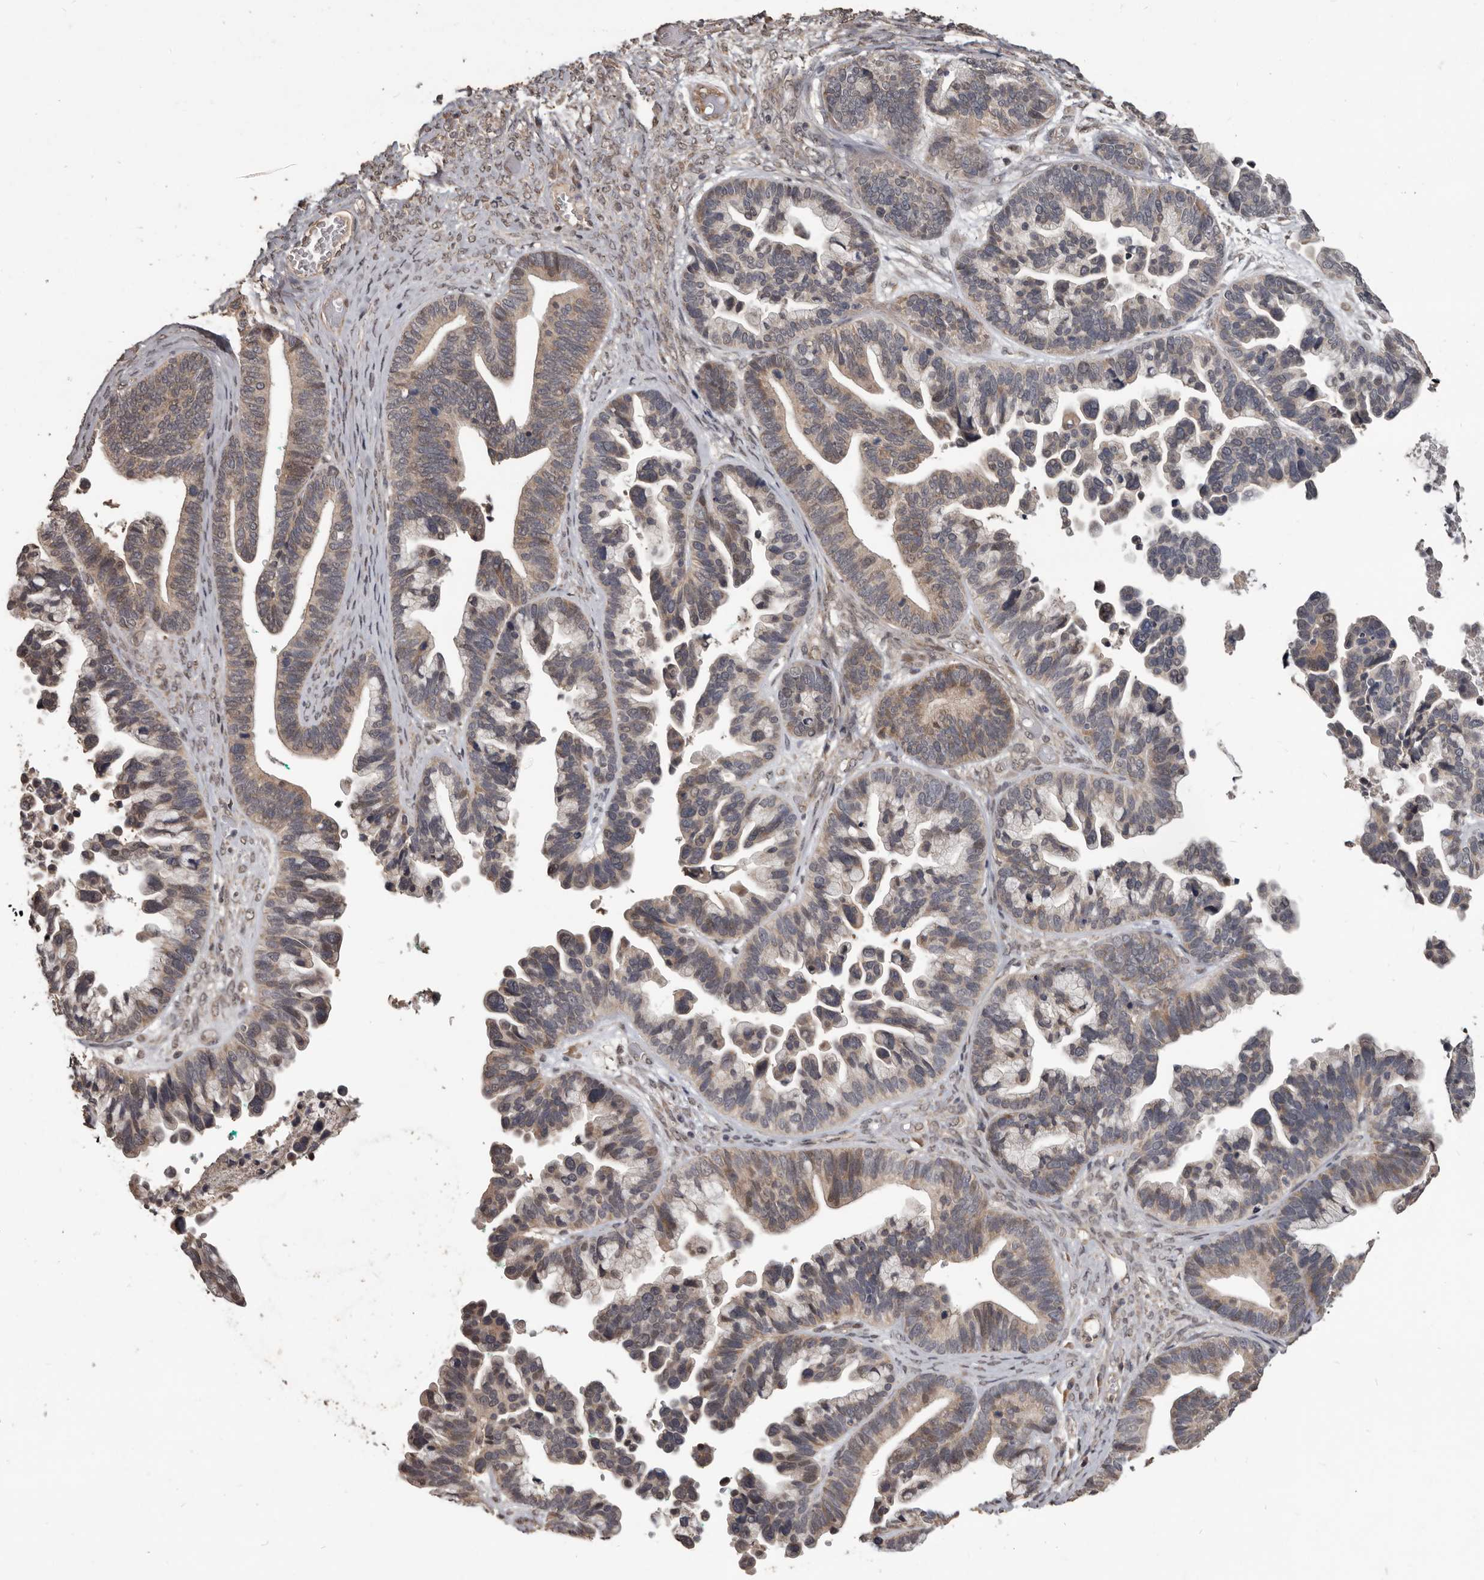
{"staining": {"intensity": "moderate", "quantity": "25%-75%", "location": "cytoplasmic/membranous"}, "tissue": "ovarian cancer", "cell_type": "Tumor cells", "image_type": "cancer", "snomed": [{"axis": "morphology", "description": "Cystadenocarcinoma, serous, NOS"}, {"axis": "topography", "description": "Ovary"}], "caption": "Immunohistochemistry histopathology image of neoplastic tissue: human ovarian cancer stained using immunohistochemistry (IHC) reveals medium levels of moderate protein expression localized specifically in the cytoplasmic/membranous of tumor cells, appearing as a cytoplasmic/membranous brown color.", "gene": "ZFP14", "patient": {"sex": "female", "age": 56}}